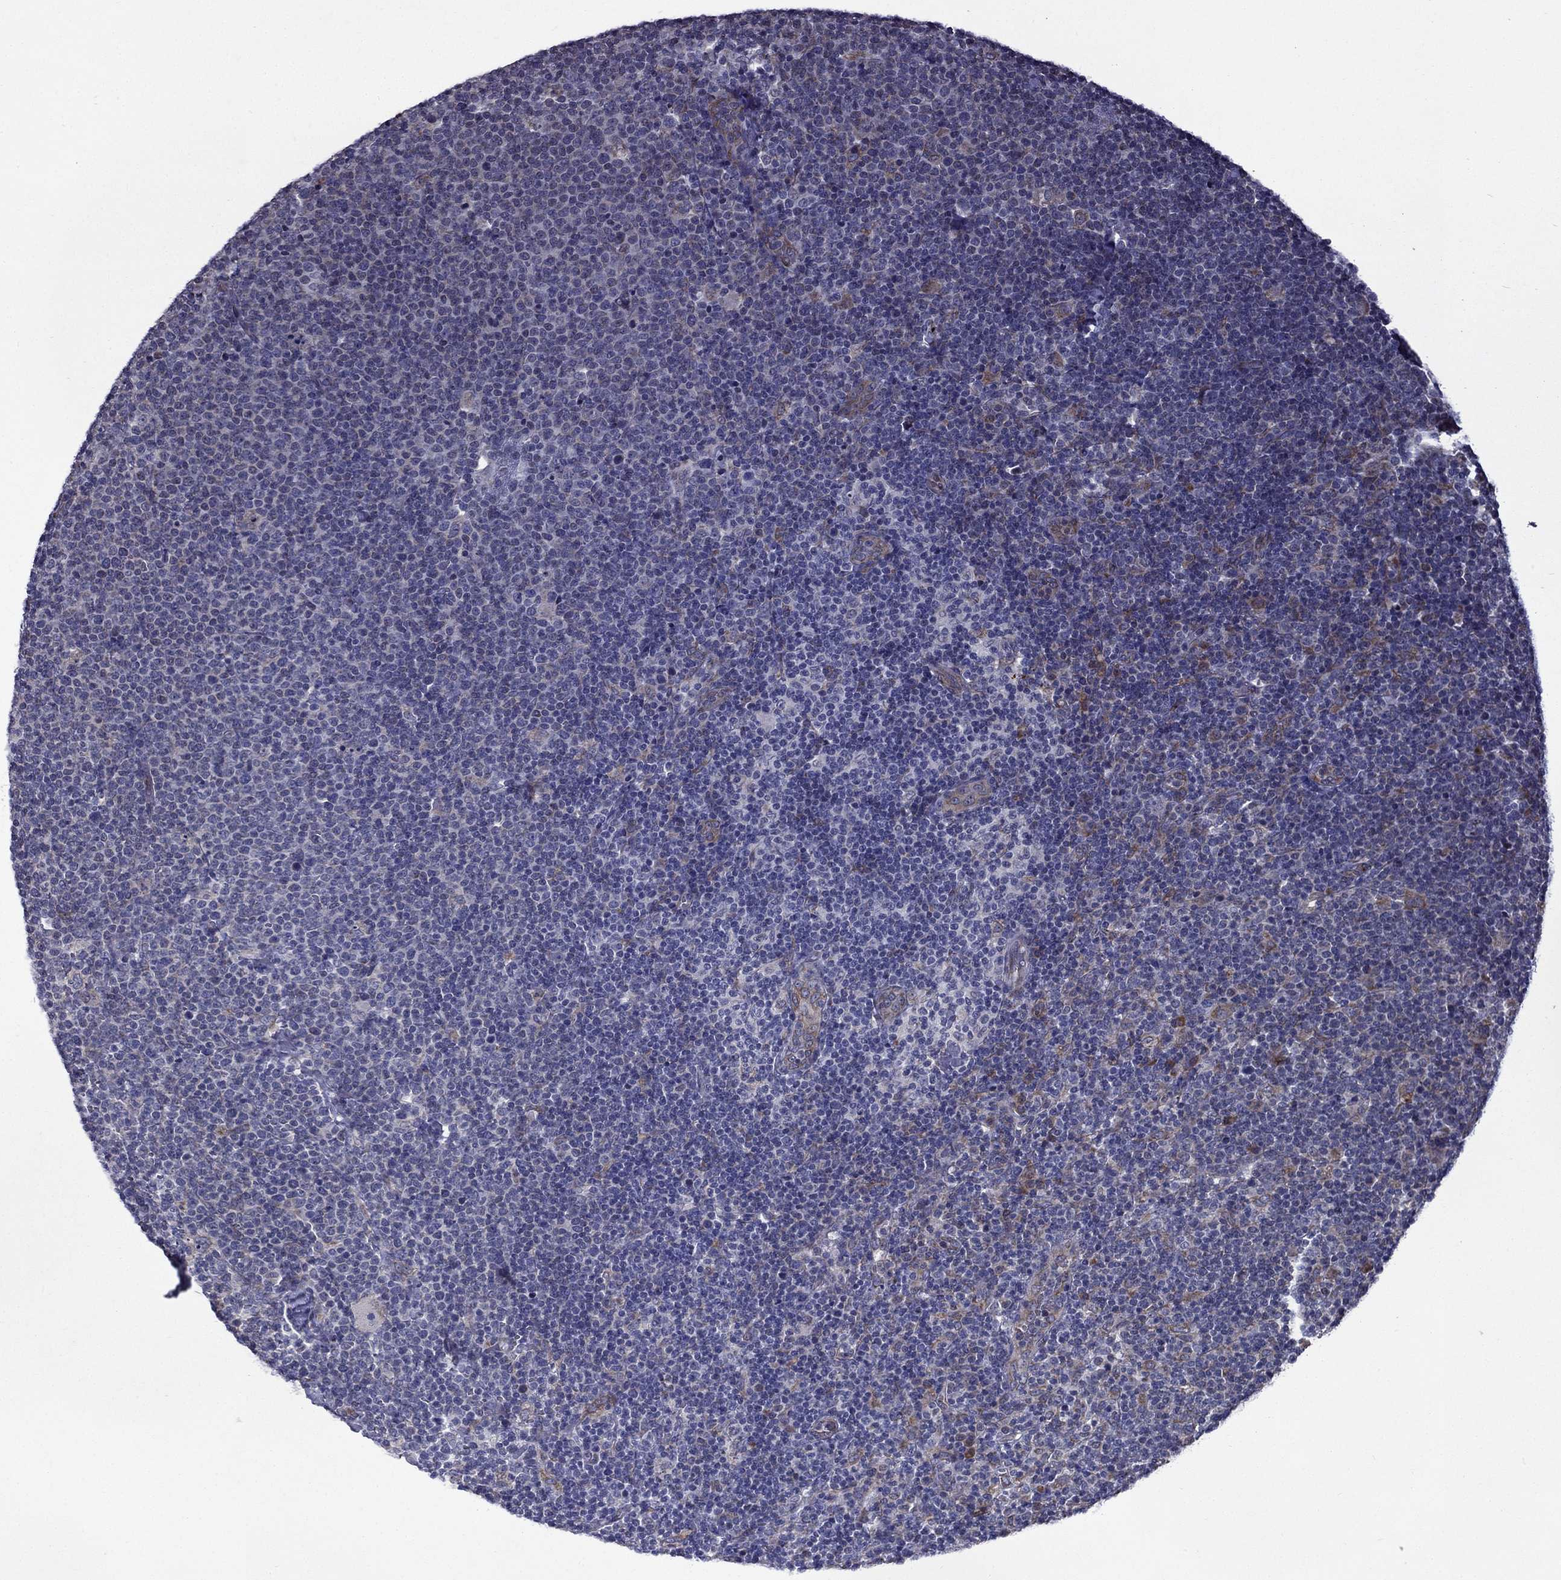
{"staining": {"intensity": "negative", "quantity": "none", "location": "none"}, "tissue": "lymphoma", "cell_type": "Tumor cells", "image_type": "cancer", "snomed": [{"axis": "morphology", "description": "Malignant lymphoma, non-Hodgkin's type, High grade"}, {"axis": "topography", "description": "Lymph node"}], "caption": "A photomicrograph of lymphoma stained for a protein exhibits no brown staining in tumor cells. (Stains: DAB immunohistochemistry (IHC) with hematoxylin counter stain, Microscopy: brightfield microscopy at high magnification).", "gene": "IKBIP", "patient": {"sex": "male", "age": 61}}